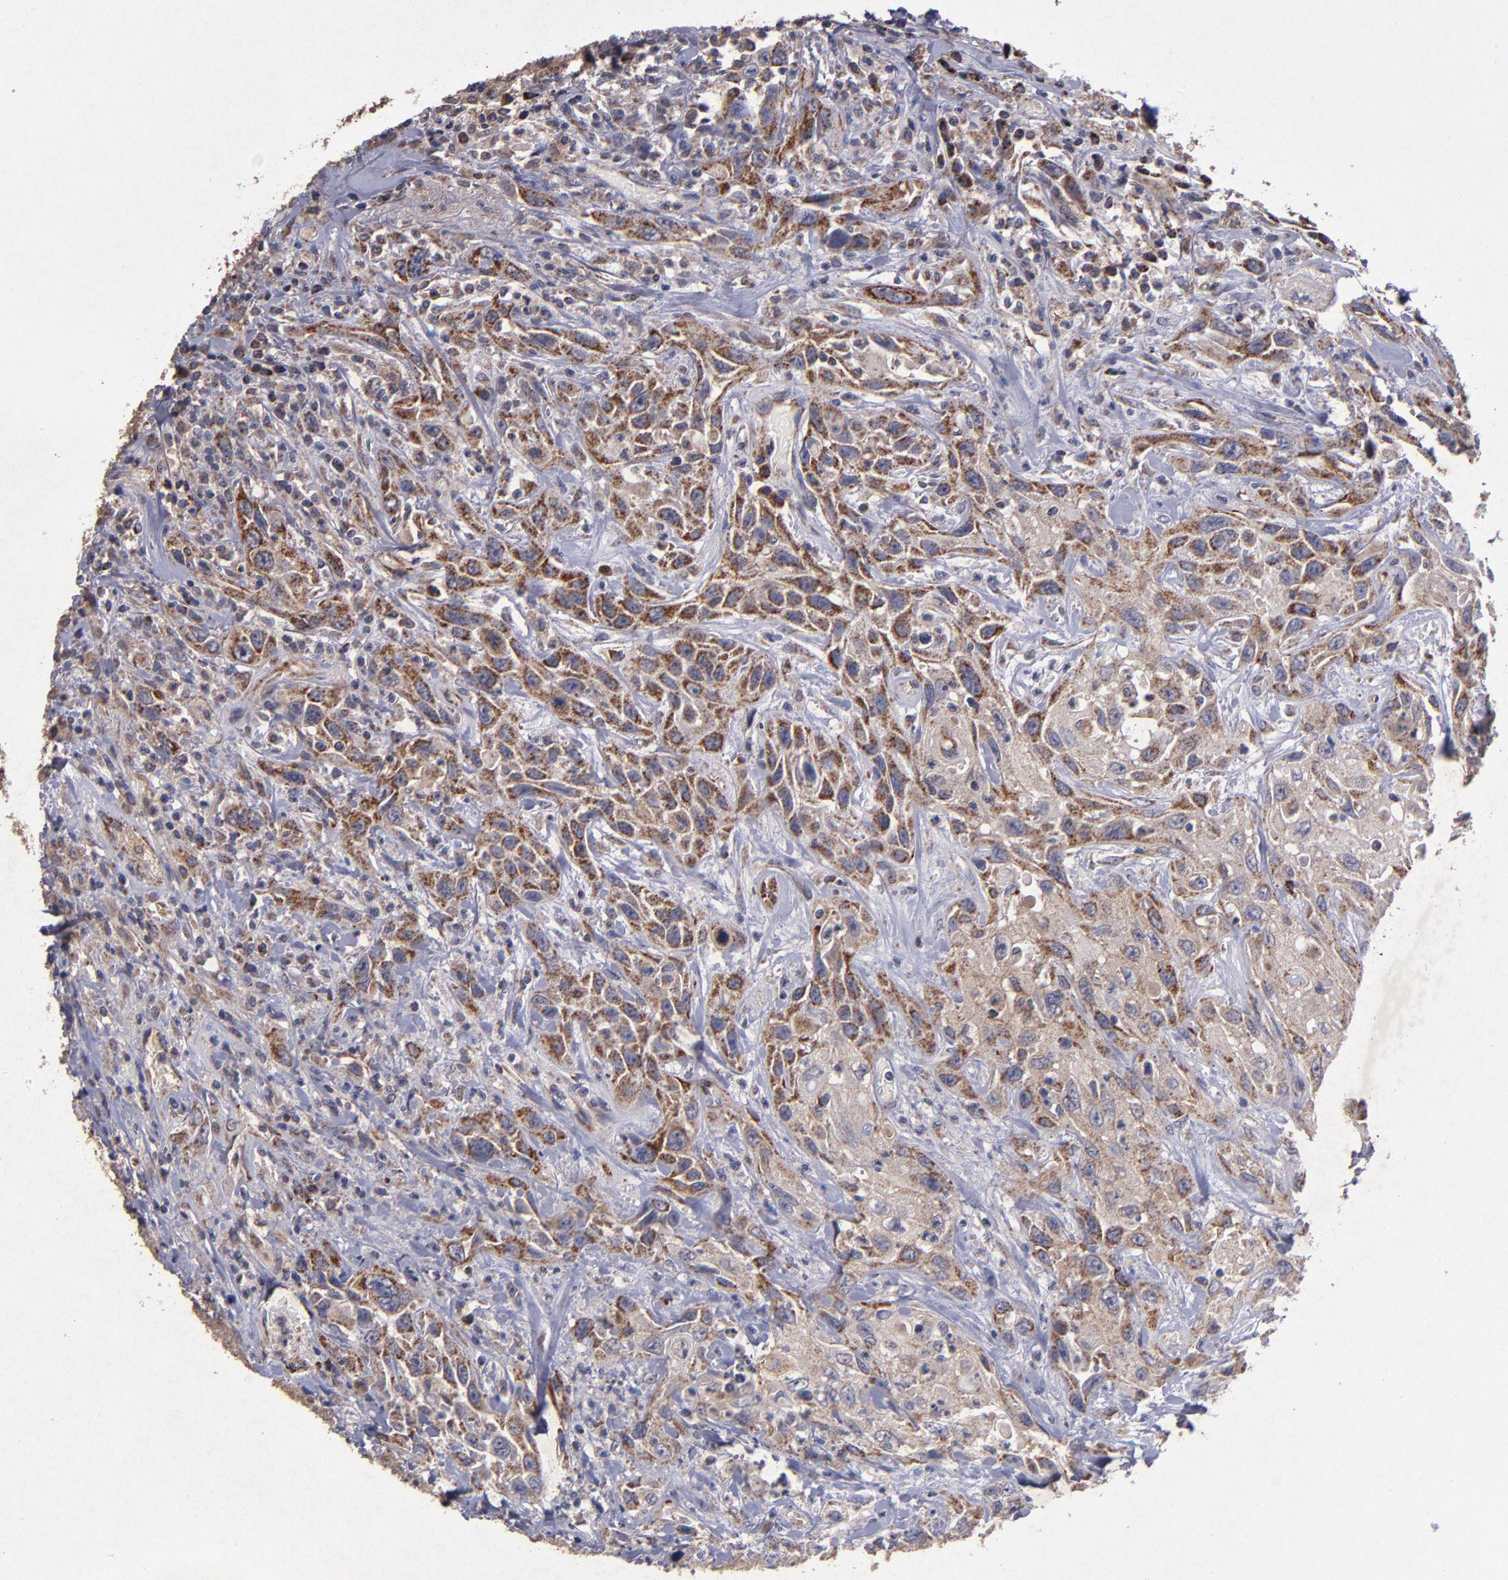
{"staining": {"intensity": "moderate", "quantity": "25%-75%", "location": "cytoplasmic/membranous"}, "tissue": "urothelial cancer", "cell_type": "Tumor cells", "image_type": "cancer", "snomed": [{"axis": "morphology", "description": "Urothelial carcinoma, High grade"}, {"axis": "topography", "description": "Urinary bladder"}], "caption": "Urothelial cancer tissue reveals moderate cytoplasmic/membranous staining in approximately 25%-75% of tumor cells, visualized by immunohistochemistry. (brown staining indicates protein expression, while blue staining denotes nuclei).", "gene": "TIMM9", "patient": {"sex": "female", "age": 84}}